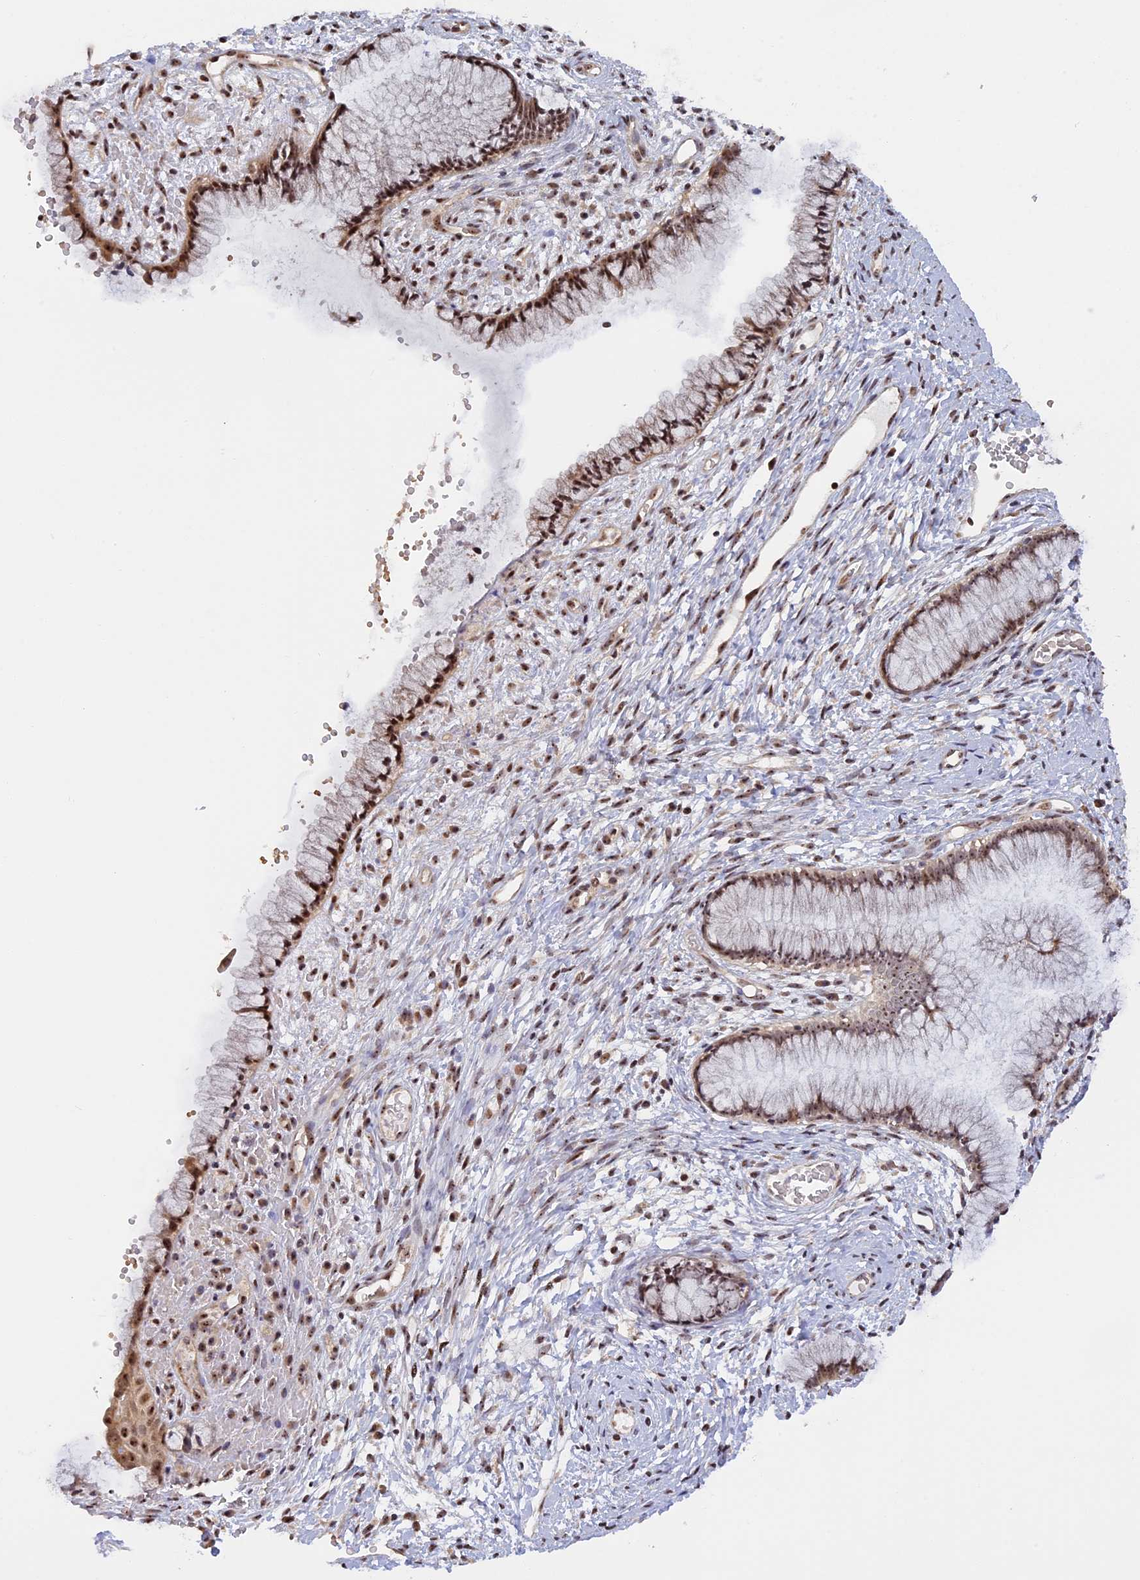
{"staining": {"intensity": "weak", "quantity": ">75%", "location": "nuclear"}, "tissue": "cervix", "cell_type": "Glandular cells", "image_type": "normal", "snomed": [{"axis": "morphology", "description": "Normal tissue, NOS"}, {"axis": "topography", "description": "Cervix"}], "caption": "A micrograph of human cervix stained for a protein demonstrates weak nuclear brown staining in glandular cells. The staining was performed using DAB to visualize the protein expression in brown, while the nuclei were stained in blue with hematoxylin (Magnification: 20x).", "gene": "MGA", "patient": {"sex": "female", "age": 42}}